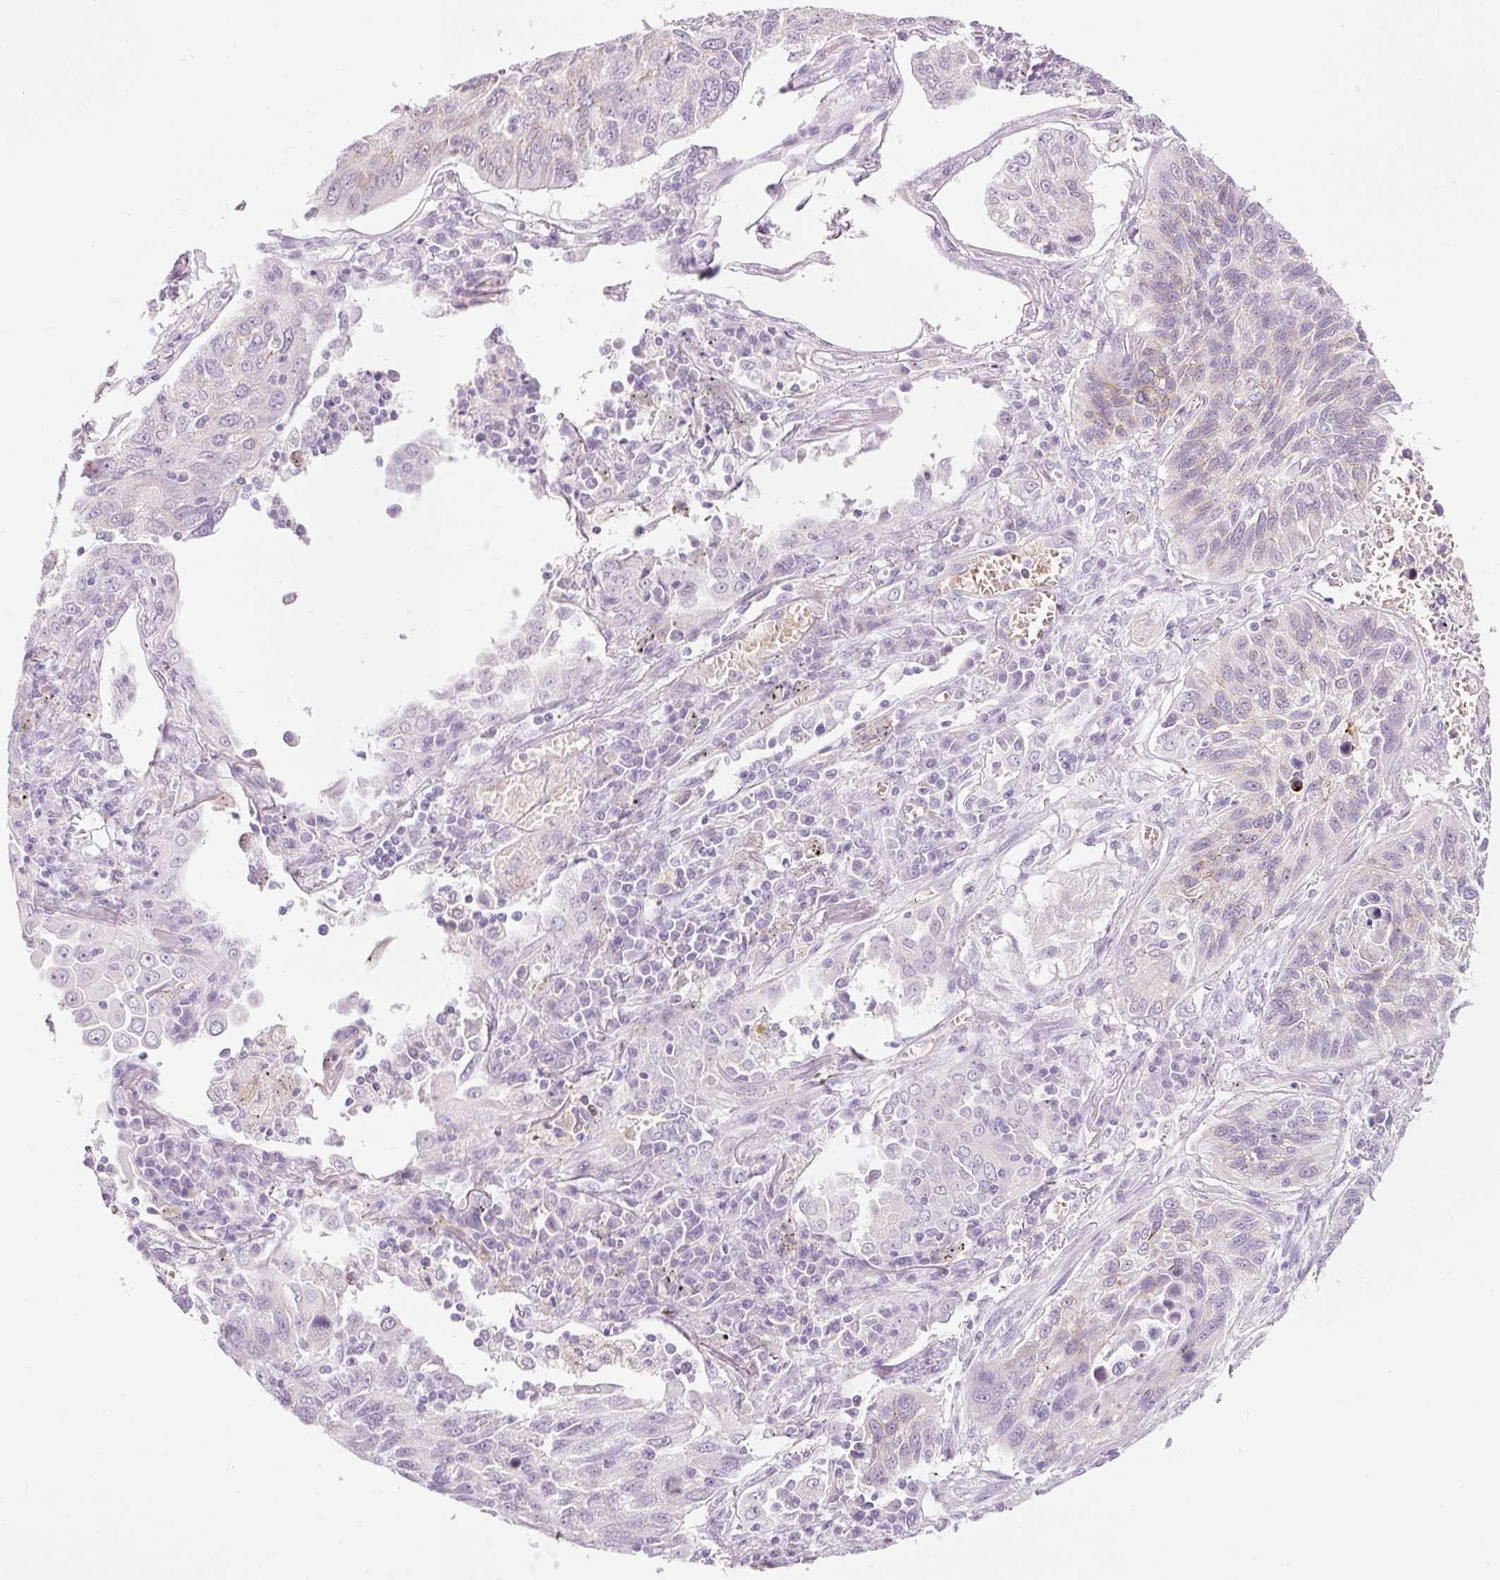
{"staining": {"intensity": "negative", "quantity": "none", "location": "none"}, "tissue": "lung cancer", "cell_type": "Tumor cells", "image_type": "cancer", "snomed": [{"axis": "morphology", "description": "Squamous cell carcinoma, NOS"}, {"axis": "topography", "description": "Lung"}], "caption": "The histopathology image shows no significant positivity in tumor cells of squamous cell carcinoma (lung).", "gene": "DHRS11", "patient": {"sex": "female", "age": 66}}